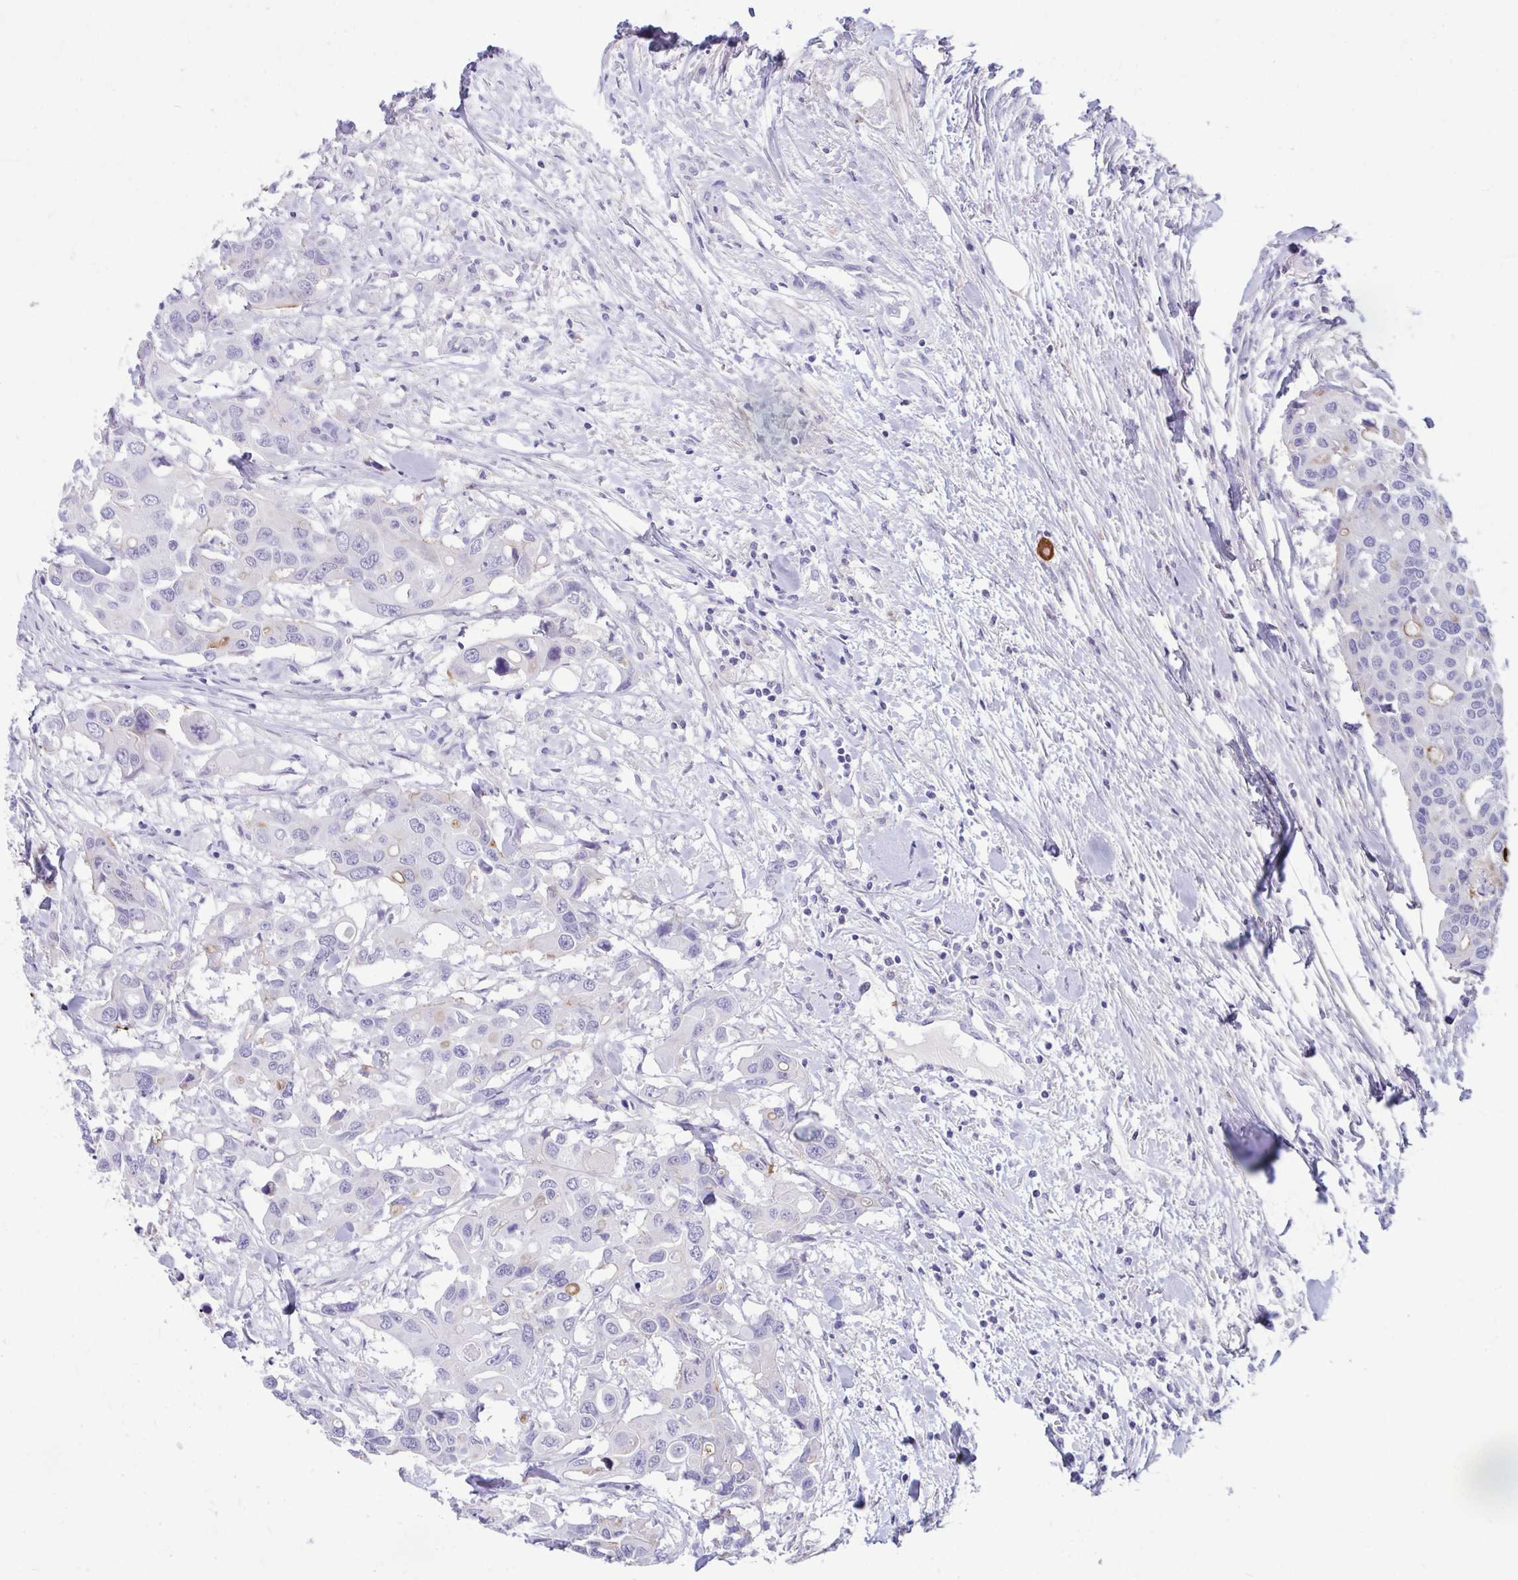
{"staining": {"intensity": "moderate", "quantity": "<25%", "location": "cytoplasmic/membranous"}, "tissue": "colorectal cancer", "cell_type": "Tumor cells", "image_type": "cancer", "snomed": [{"axis": "morphology", "description": "Adenocarcinoma, NOS"}, {"axis": "topography", "description": "Colon"}], "caption": "High-magnification brightfield microscopy of adenocarcinoma (colorectal) stained with DAB (3,3'-diaminobenzidine) (brown) and counterstained with hematoxylin (blue). tumor cells exhibit moderate cytoplasmic/membranous staining is present in approximately<25% of cells. Using DAB (brown) and hematoxylin (blue) stains, captured at high magnification using brightfield microscopy.", "gene": "PIGZ", "patient": {"sex": "male", "age": 77}}